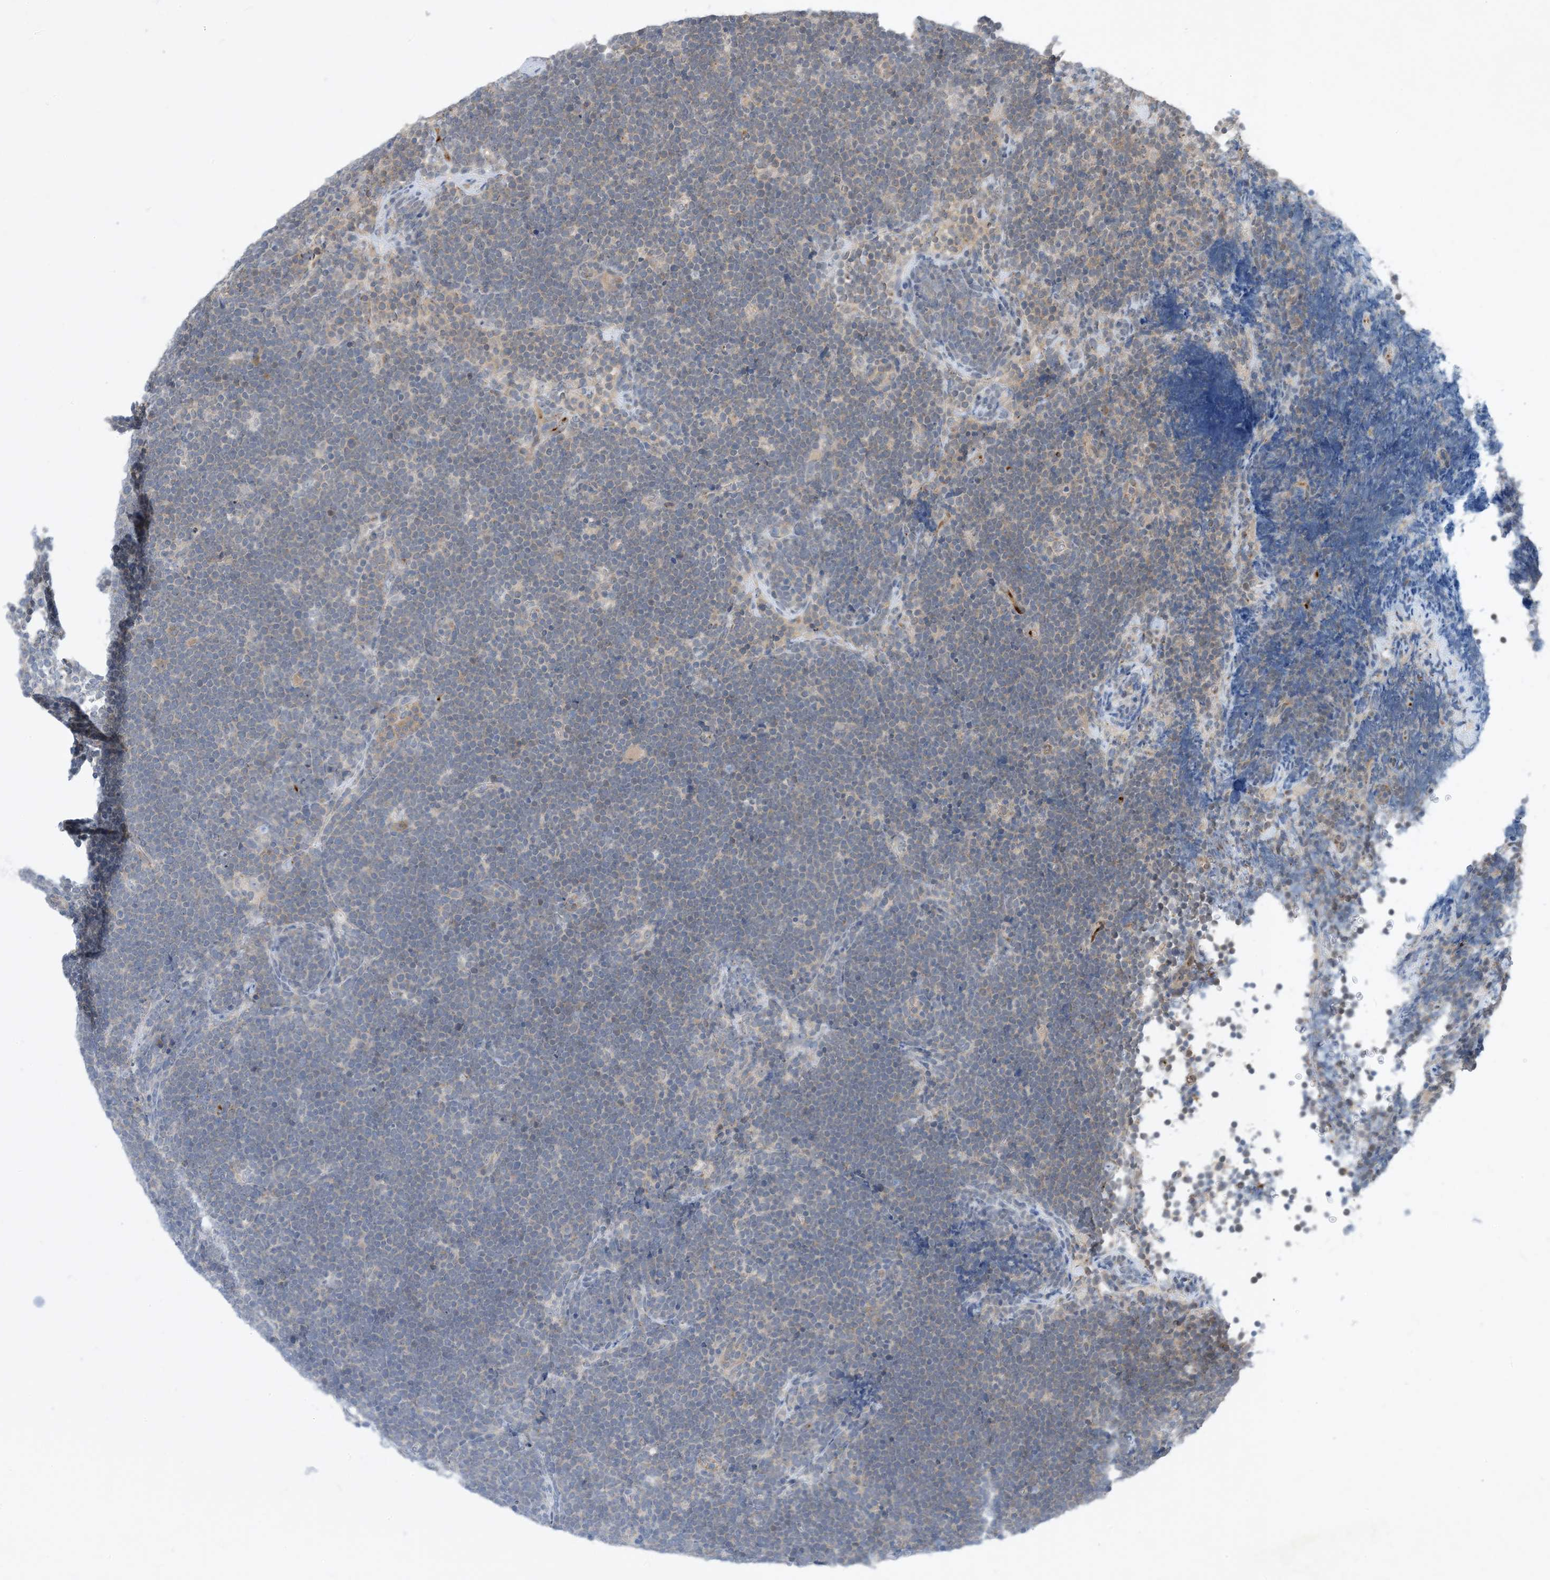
{"staining": {"intensity": "negative", "quantity": "none", "location": "none"}, "tissue": "lymphoma", "cell_type": "Tumor cells", "image_type": "cancer", "snomed": [{"axis": "morphology", "description": "Malignant lymphoma, non-Hodgkin's type, High grade"}, {"axis": "topography", "description": "Lymph node"}], "caption": "Immunohistochemical staining of human high-grade malignant lymphoma, non-Hodgkin's type demonstrates no significant expression in tumor cells.", "gene": "TINAG", "patient": {"sex": "male", "age": 13}}